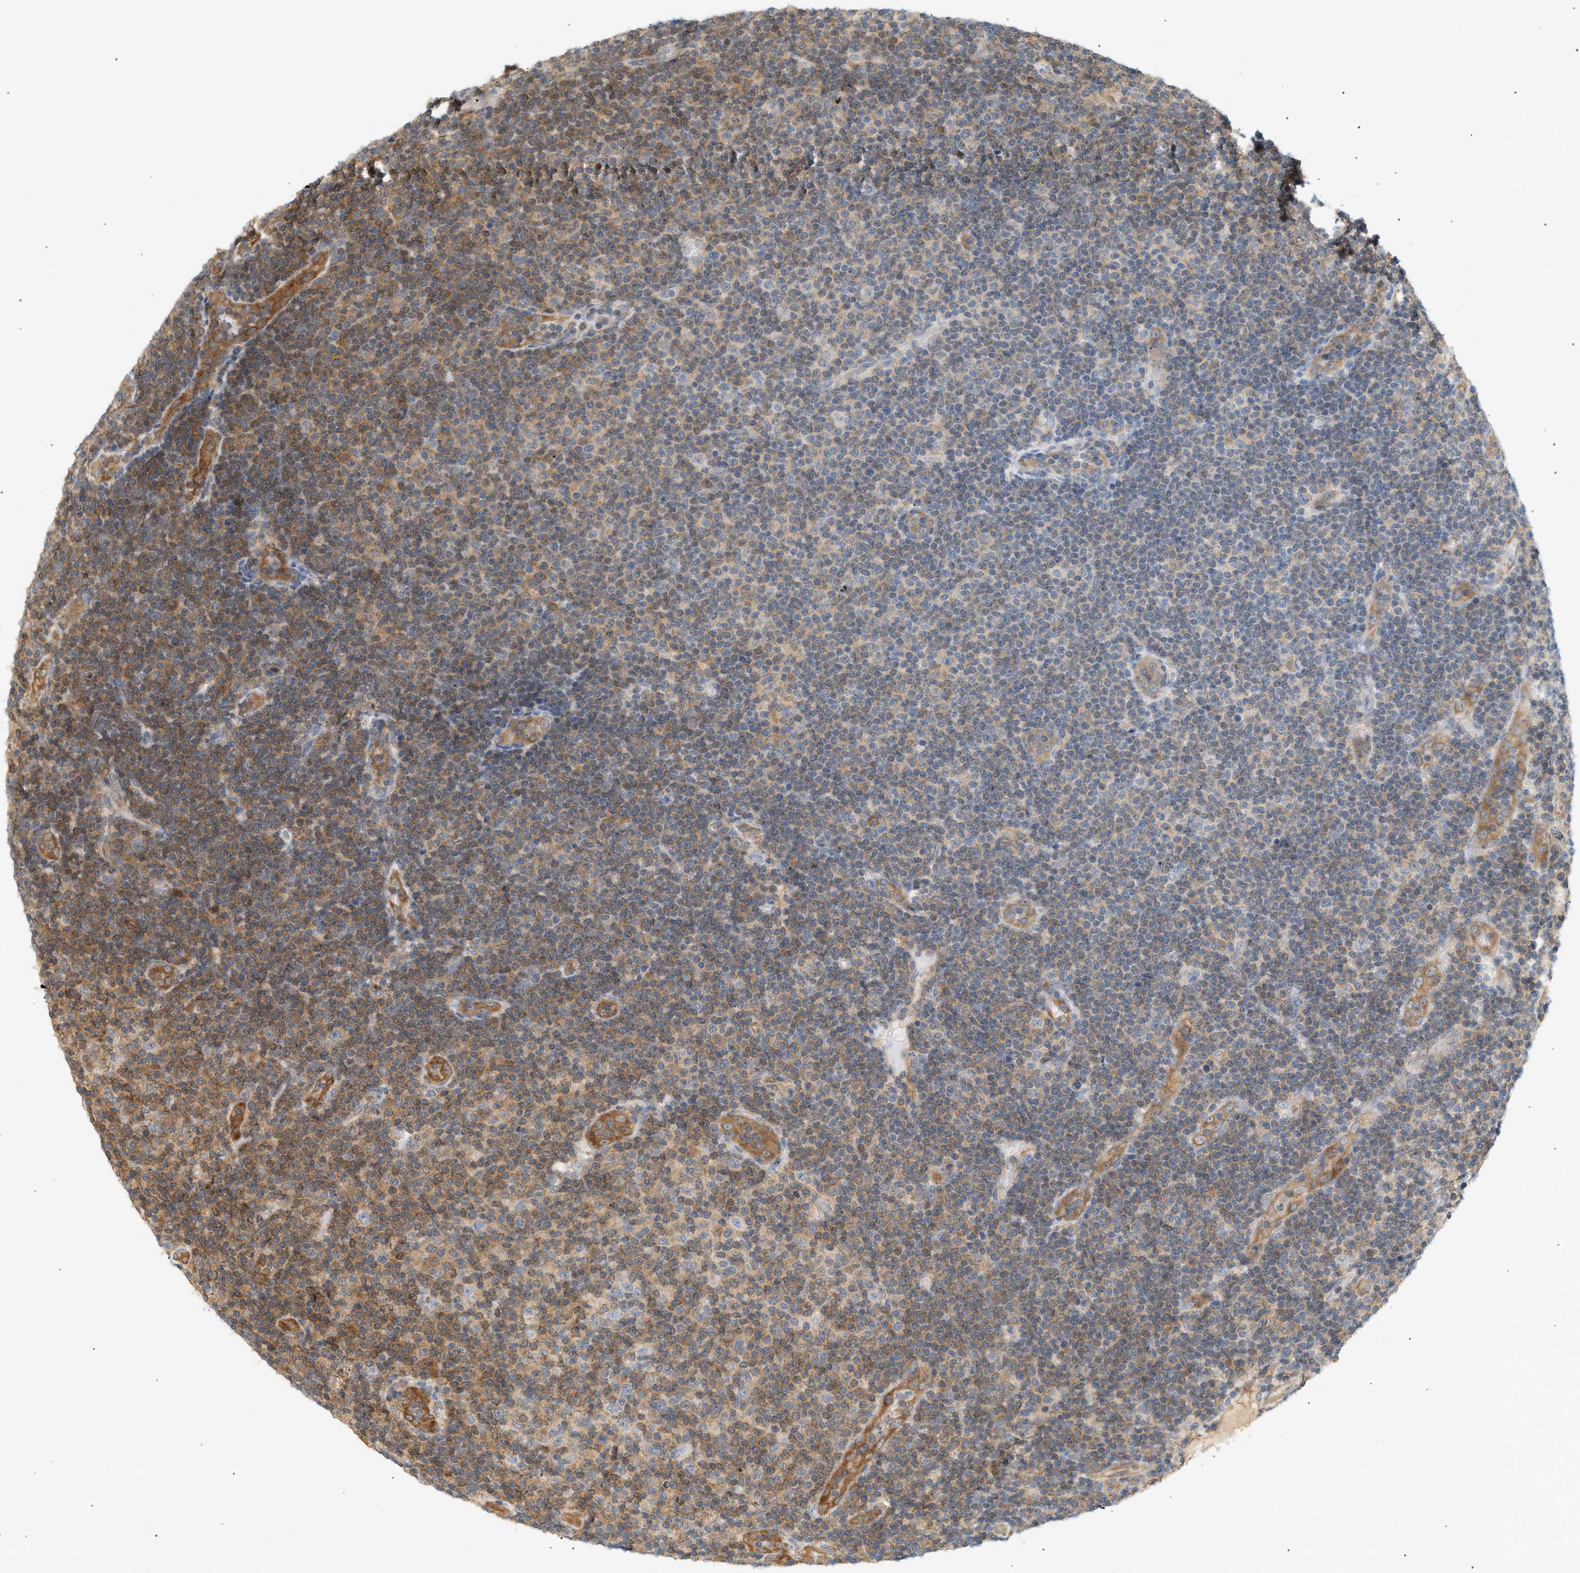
{"staining": {"intensity": "moderate", "quantity": "25%-75%", "location": "cytoplasmic/membranous"}, "tissue": "lymphoma", "cell_type": "Tumor cells", "image_type": "cancer", "snomed": [{"axis": "morphology", "description": "Malignant lymphoma, non-Hodgkin's type, Low grade"}, {"axis": "topography", "description": "Lymph node"}], "caption": "Lymphoma stained for a protein (brown) shows moderate cytoplasmic/membranous positive staining in approximately 25%-75% of tumor cells.", "gene": "SHC1", "patient": {"sex": "male", "age": 83}}